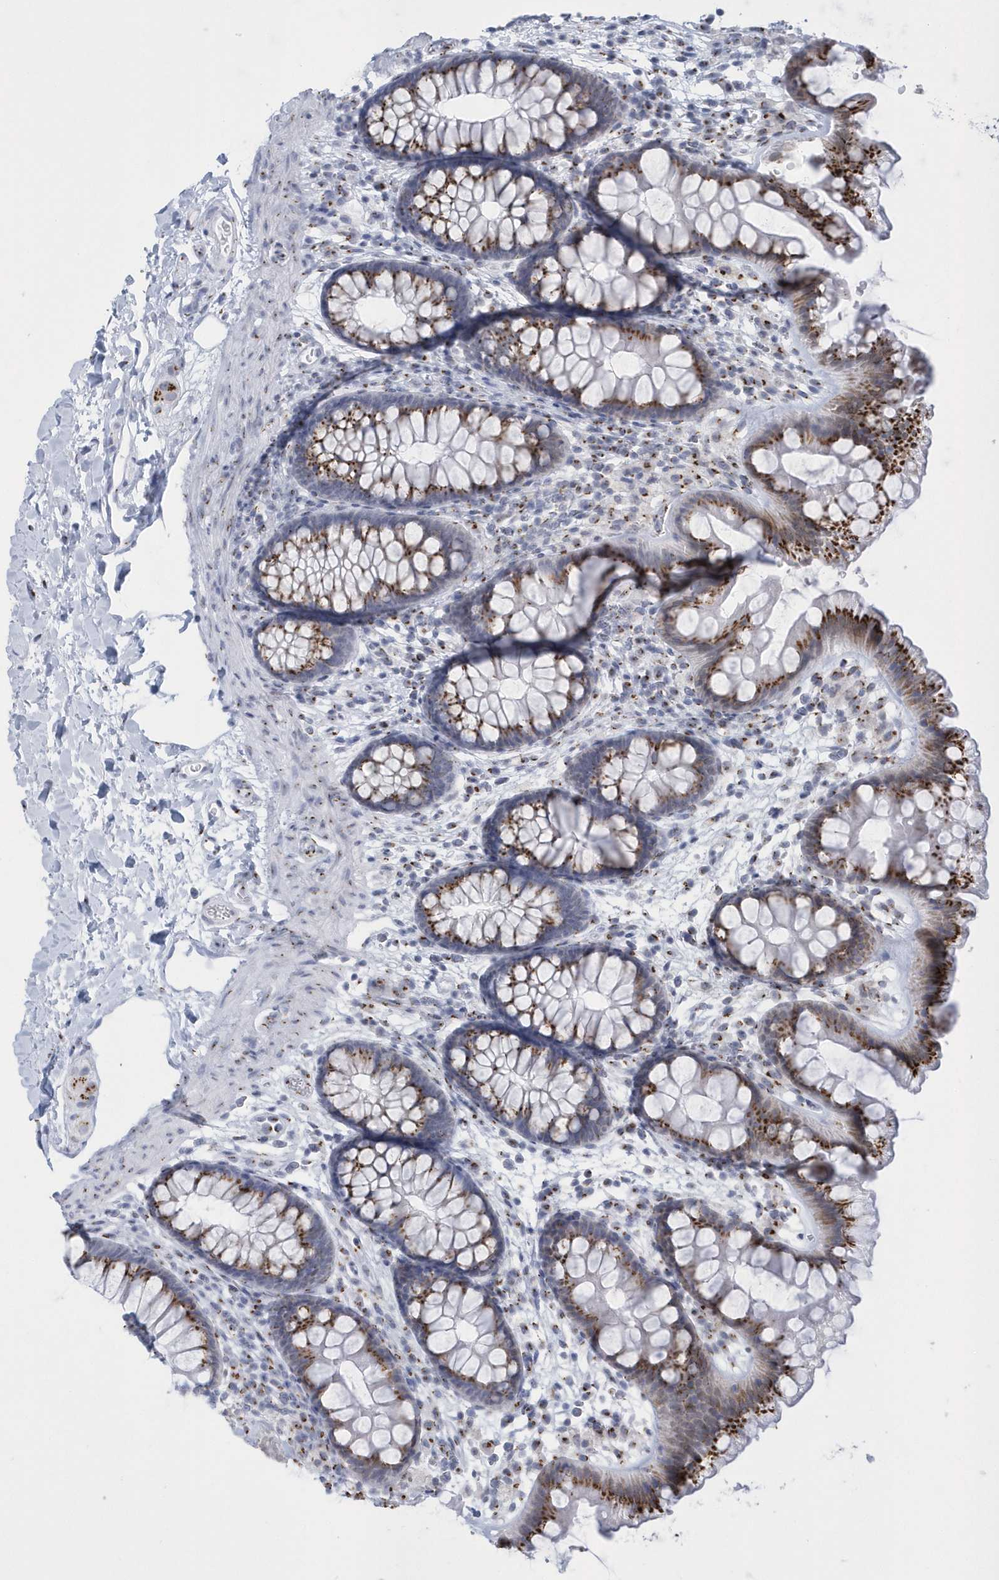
{"staining": {"intensity": "strong", "quantity": ">75%", "location": "cytoplasmic/membranous"}, "tissue": "colon", "cell_type": "Endothelial cells", "image_type": "normal", "snomed": [{"axis": "morphology", "description": "Normal tissue, NOS"}, {"axis": "topography", "description": "Colon"}], "caption": "Endothelial cells display high levels of strong cytoplasmic/membranous staining in approximately >75% of cells in benign colon. (DAB (3,3'-diaminobenzidine) IHC, brown staining for protein, blue staining for nuclei).", "gene": "SLX9", "patient": {"sex": "female", "age": 62}}